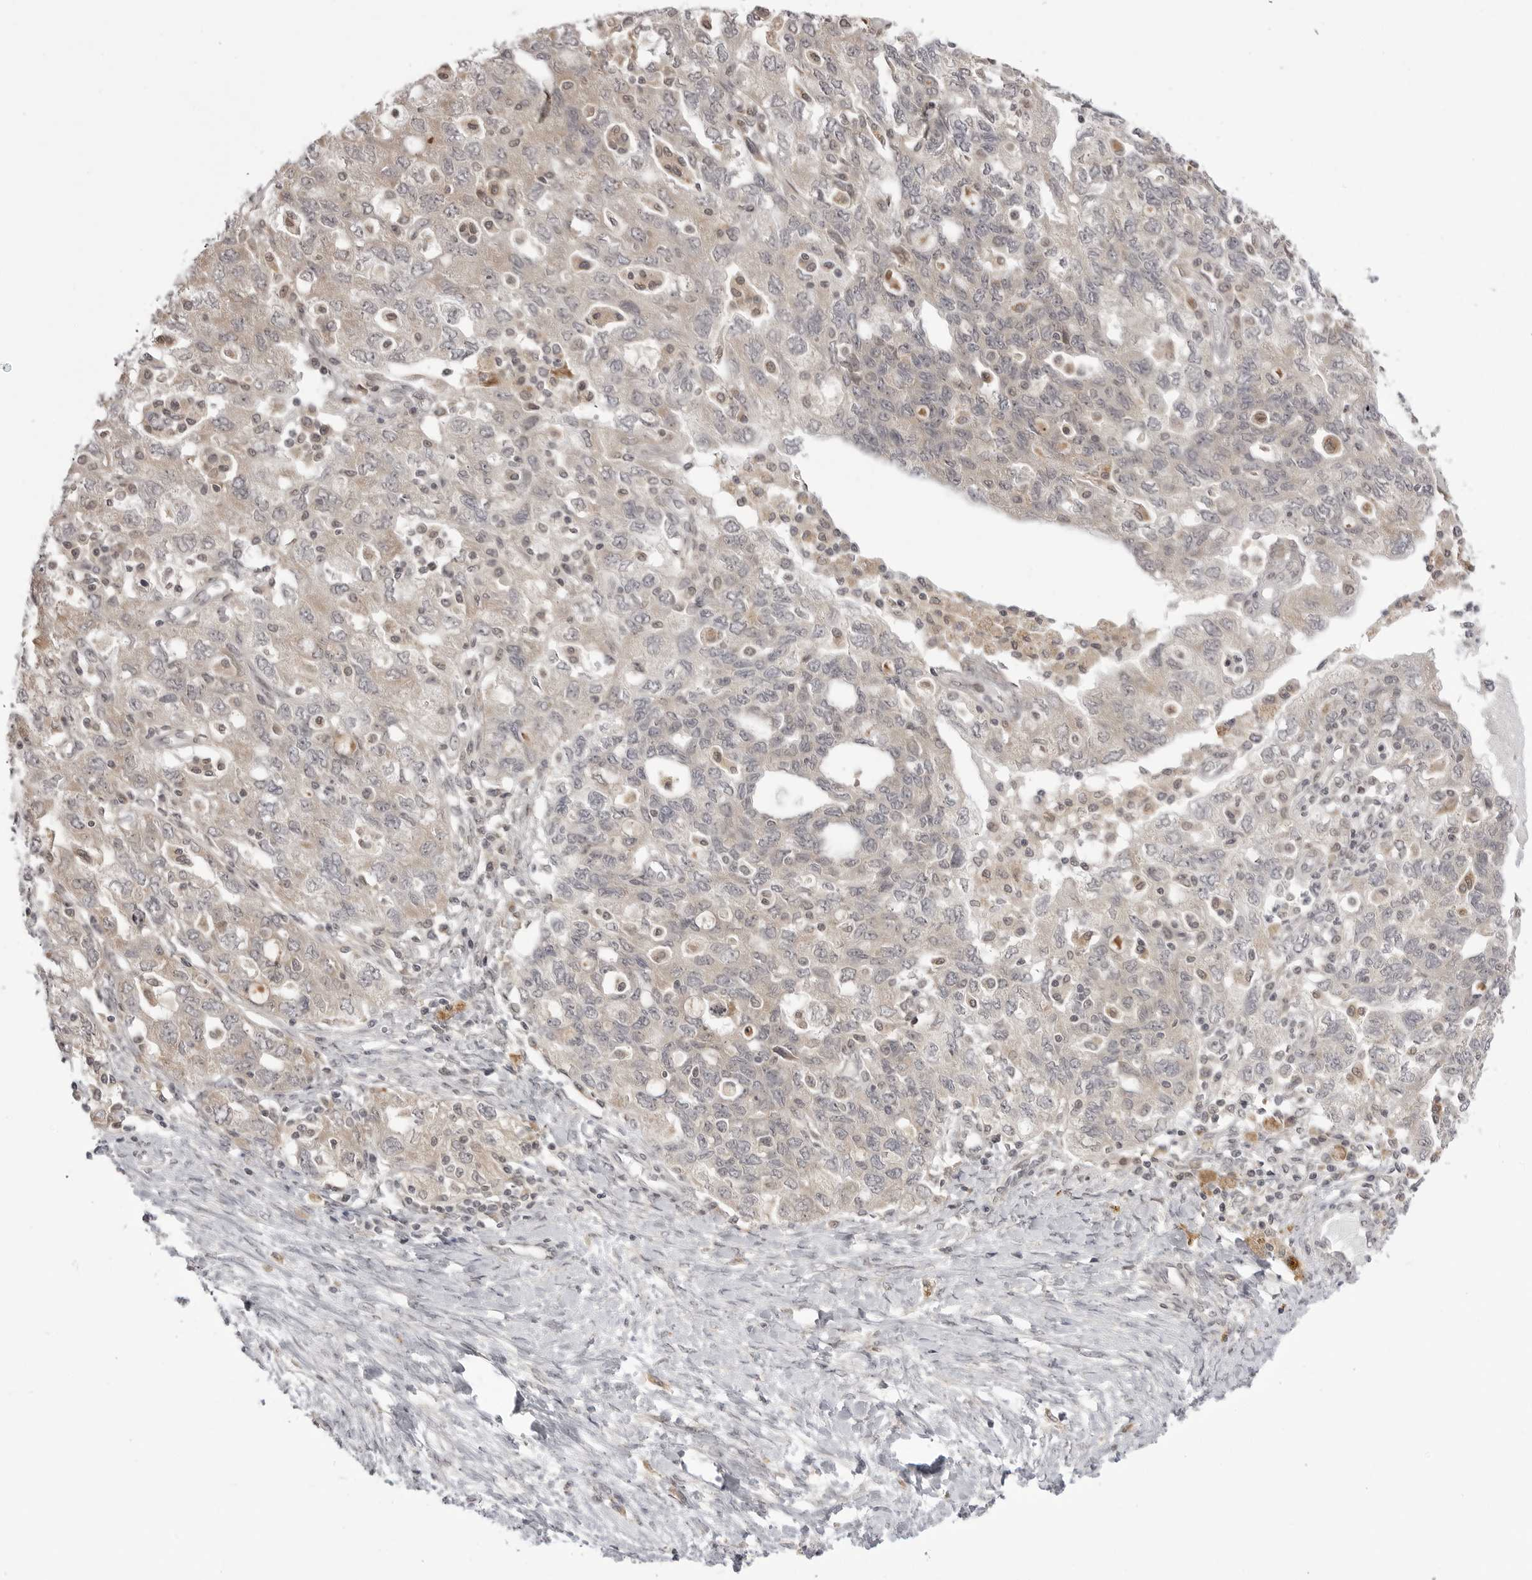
{"staining": {"intensity": "weak", "quantity": "25%-75%", "location": "cytoplasmic/membranous"}, "tissue": "ovarian cancer", "cell_type": "Tumor cells", "image_type": "cancer", "snomed": [{"axis": "morphology", "description": "Carcinoma, NOS"}, {"axis": "morphology", "description": "Cystadenocarcinoma, serous, NOS"}, {"axis": "topography", "description": "Ovary"}], "caption": "Immunohistochemistry of human ovarian cancer demonstrates low levels of weak cytoplasmic/membranous positivity in about 25%-75% of tumor cells.", "gene": "PTK2B", "patient": {"sex": "female", "age": 69}}